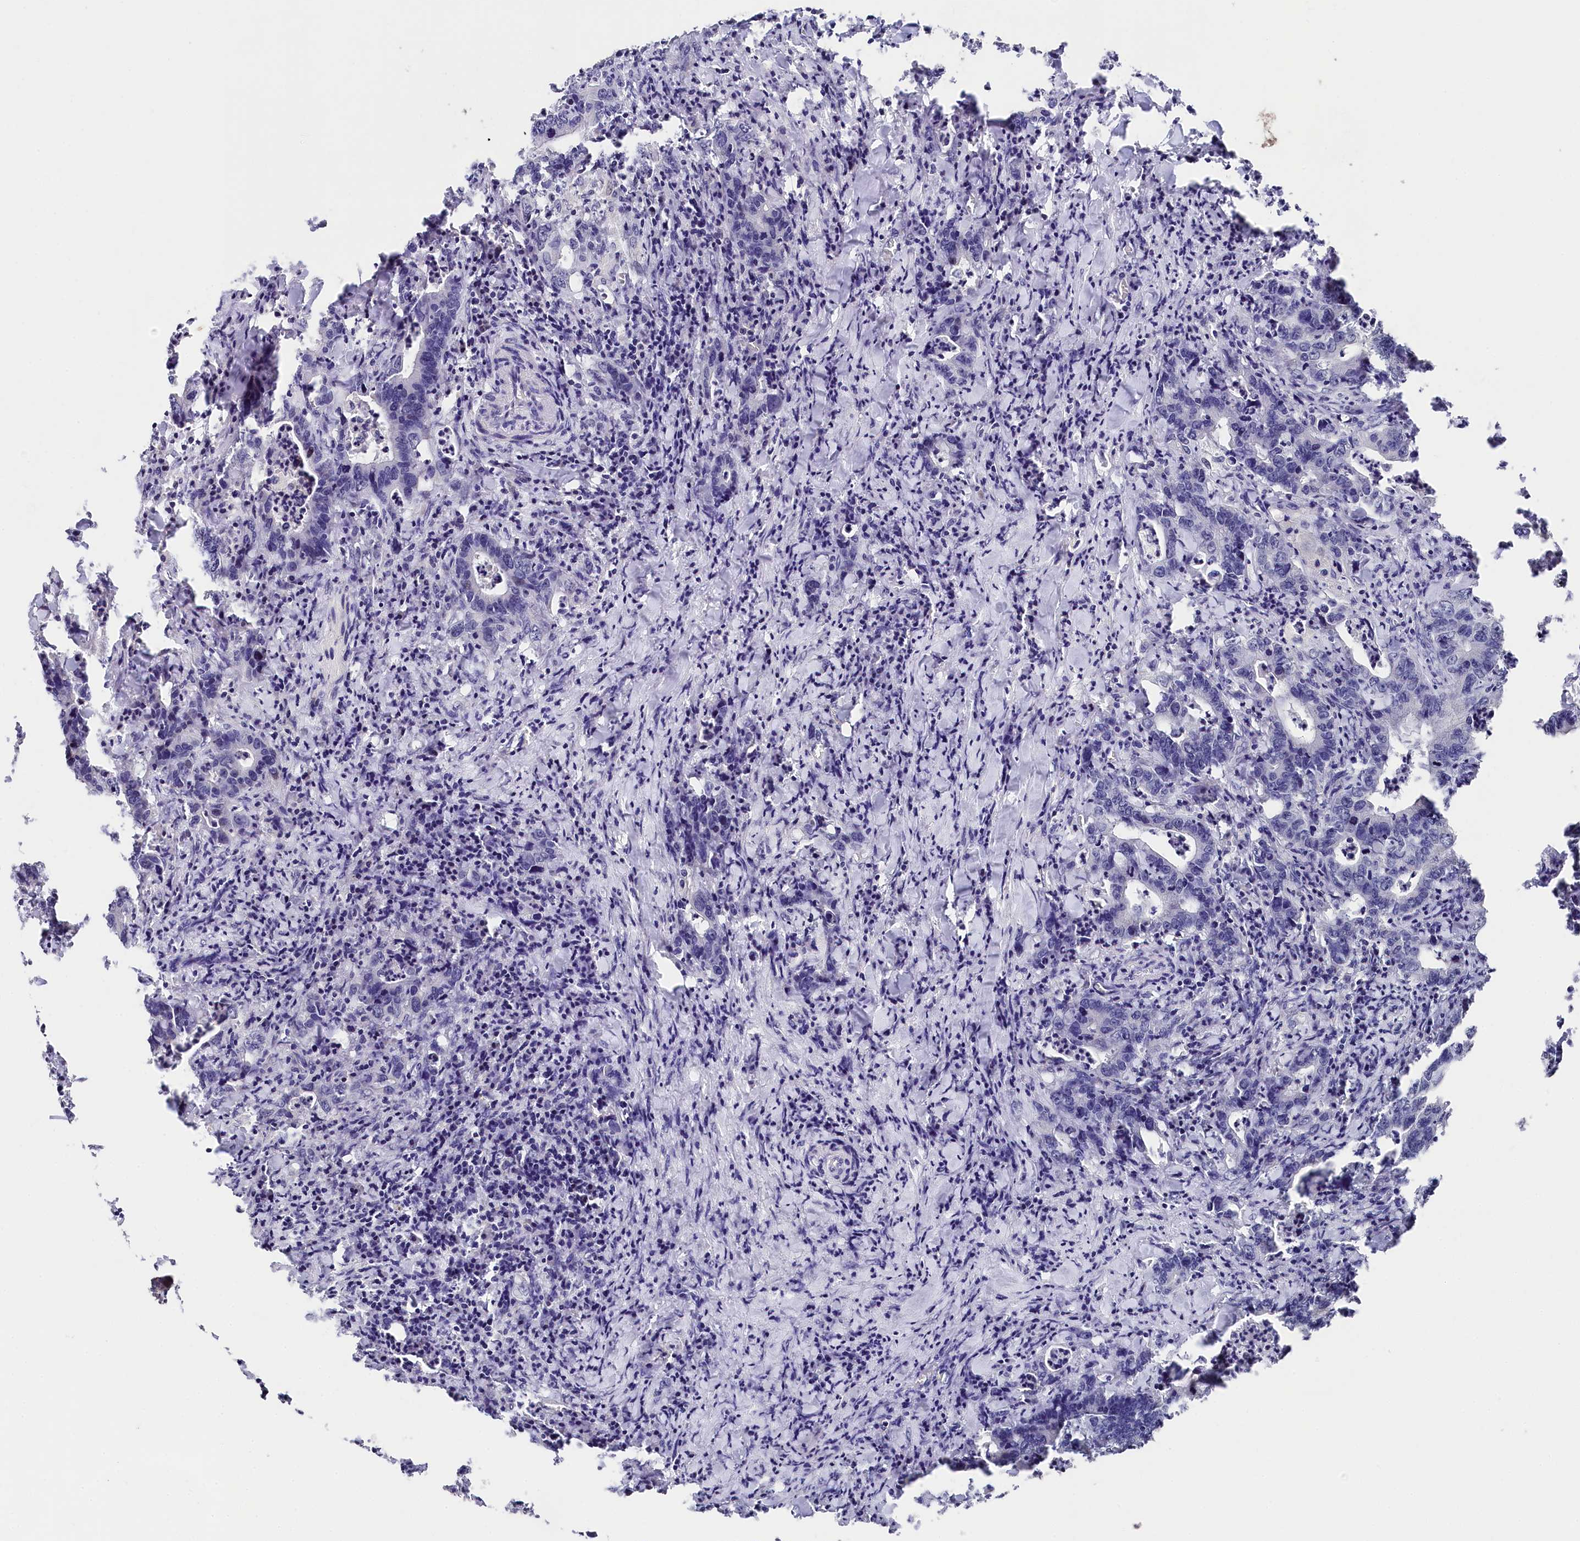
{"staining": {"intensity": "negative", "quantity": "none", "location": "none"}, "tissue": "colorectal cancer", "cell_type": "Tumor cells", "image_type": "cancer", "snomed": [{"axis": "morphology", "description": "Adenocarcinoma, NOS"}, {"axis": "topography", "description": "Colon"}], "caption": "Image shows no protein expression in tumor cells of colorectal cancer tissue.", "gene": "MCF2L2", "patient": {"sex": "female", "age": 75}}